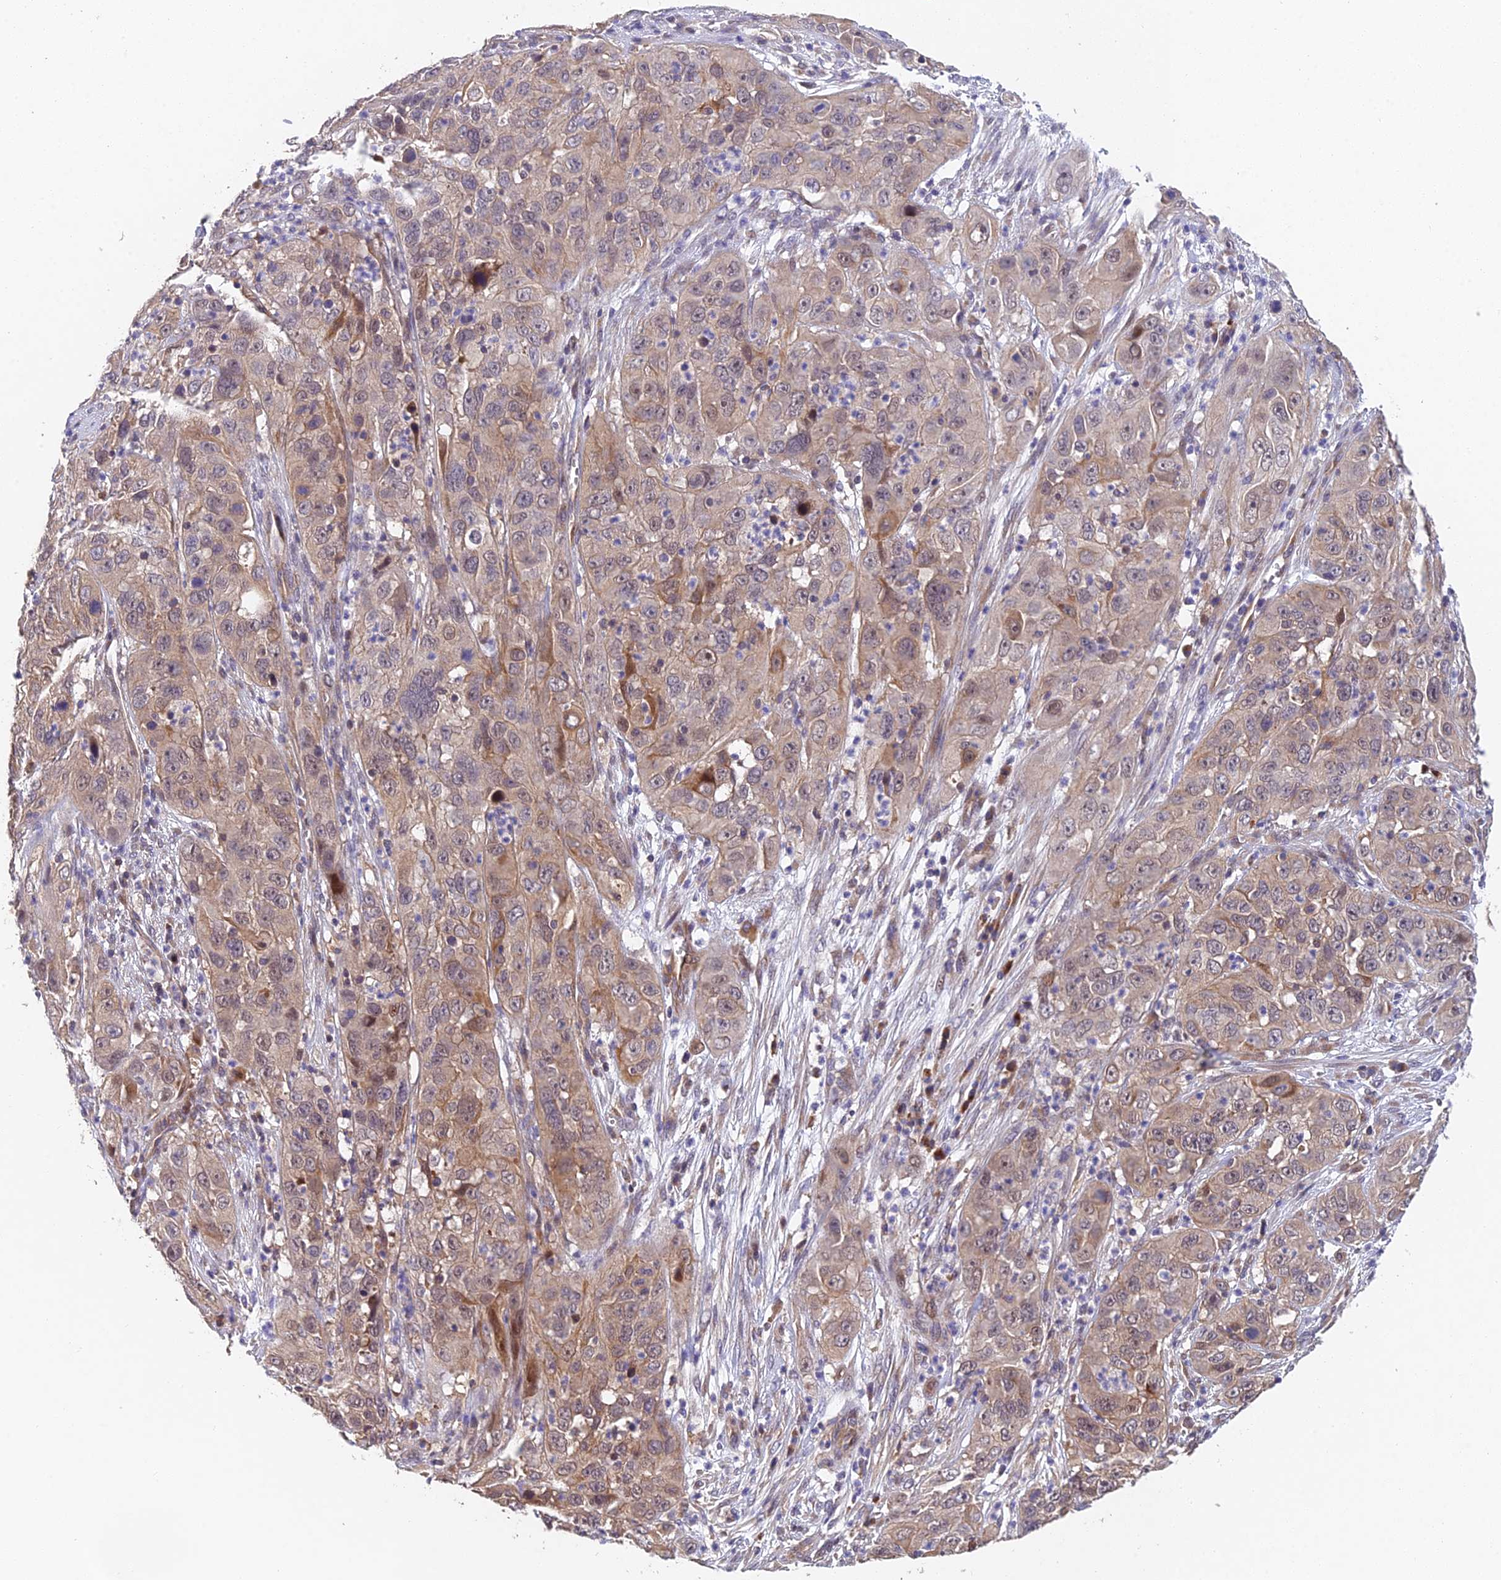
{"staining": {"intensity": "moderate", "quantity": "<25%", "location": "cytoplasmic/membranous,nuclear"}, "tissue": "cervical cancer", "cell_type": "Tumor cells", "image_type": "cancer", "snomed": [{"axis": "morphology", "description": "Squamous cell carcinoma, NOS"}, {"axis": "topography", "description": "Cervix"}], "caption": "Tumor cells display low levels of moderate cytoplasmic/membranous and nuclear expression in about <25% of cells in human cervical cancer (squamous cell carcinoma).", "gene": "NSMCE1", "patient": {"sex": "female", "age": 32}}